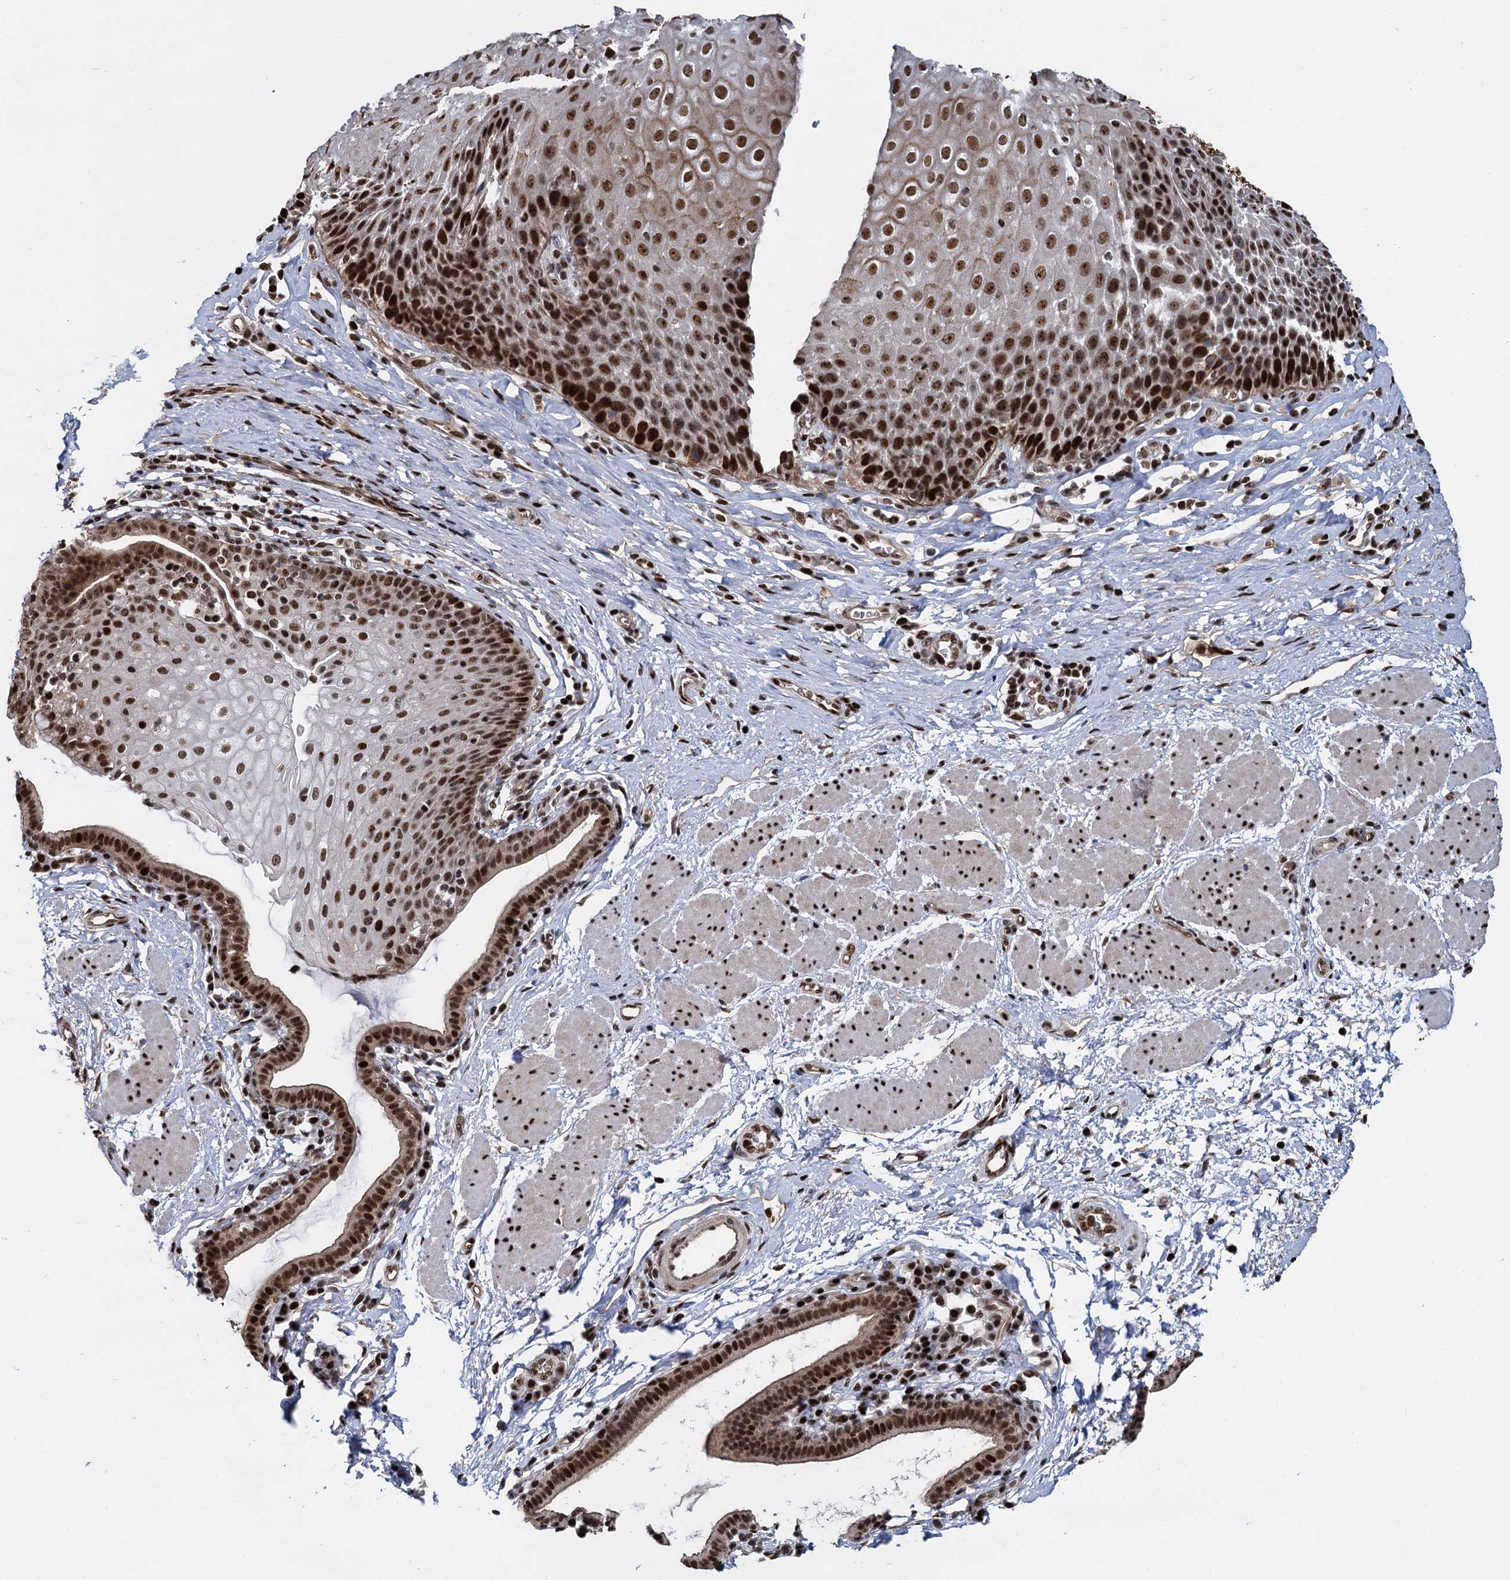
{"staining": {"intensity": "strong", "quantity": ">75%", "location": "nuclear"}, "tissue": "esophagus", "cell_type": "Squamous epithelial cells", "image_type": "normal", "snomed": [{"axis": "morphology", "description": "Normal tissue, NOS"}, {"axis": "topography", "description": "Esophagus"}], "caption": "DAB immunohistochemical staining of normal human esophagus demonstrates strong nuclear protein staining in approximately >75% of squamous epithelial cells. The staining is performed using DAB brown chromogen to label protein expression. The nuclei are counter-stained blue using hematoxylin.", "gene": "ANKRD49", "patient": {"sex": "female", "age": 61}}